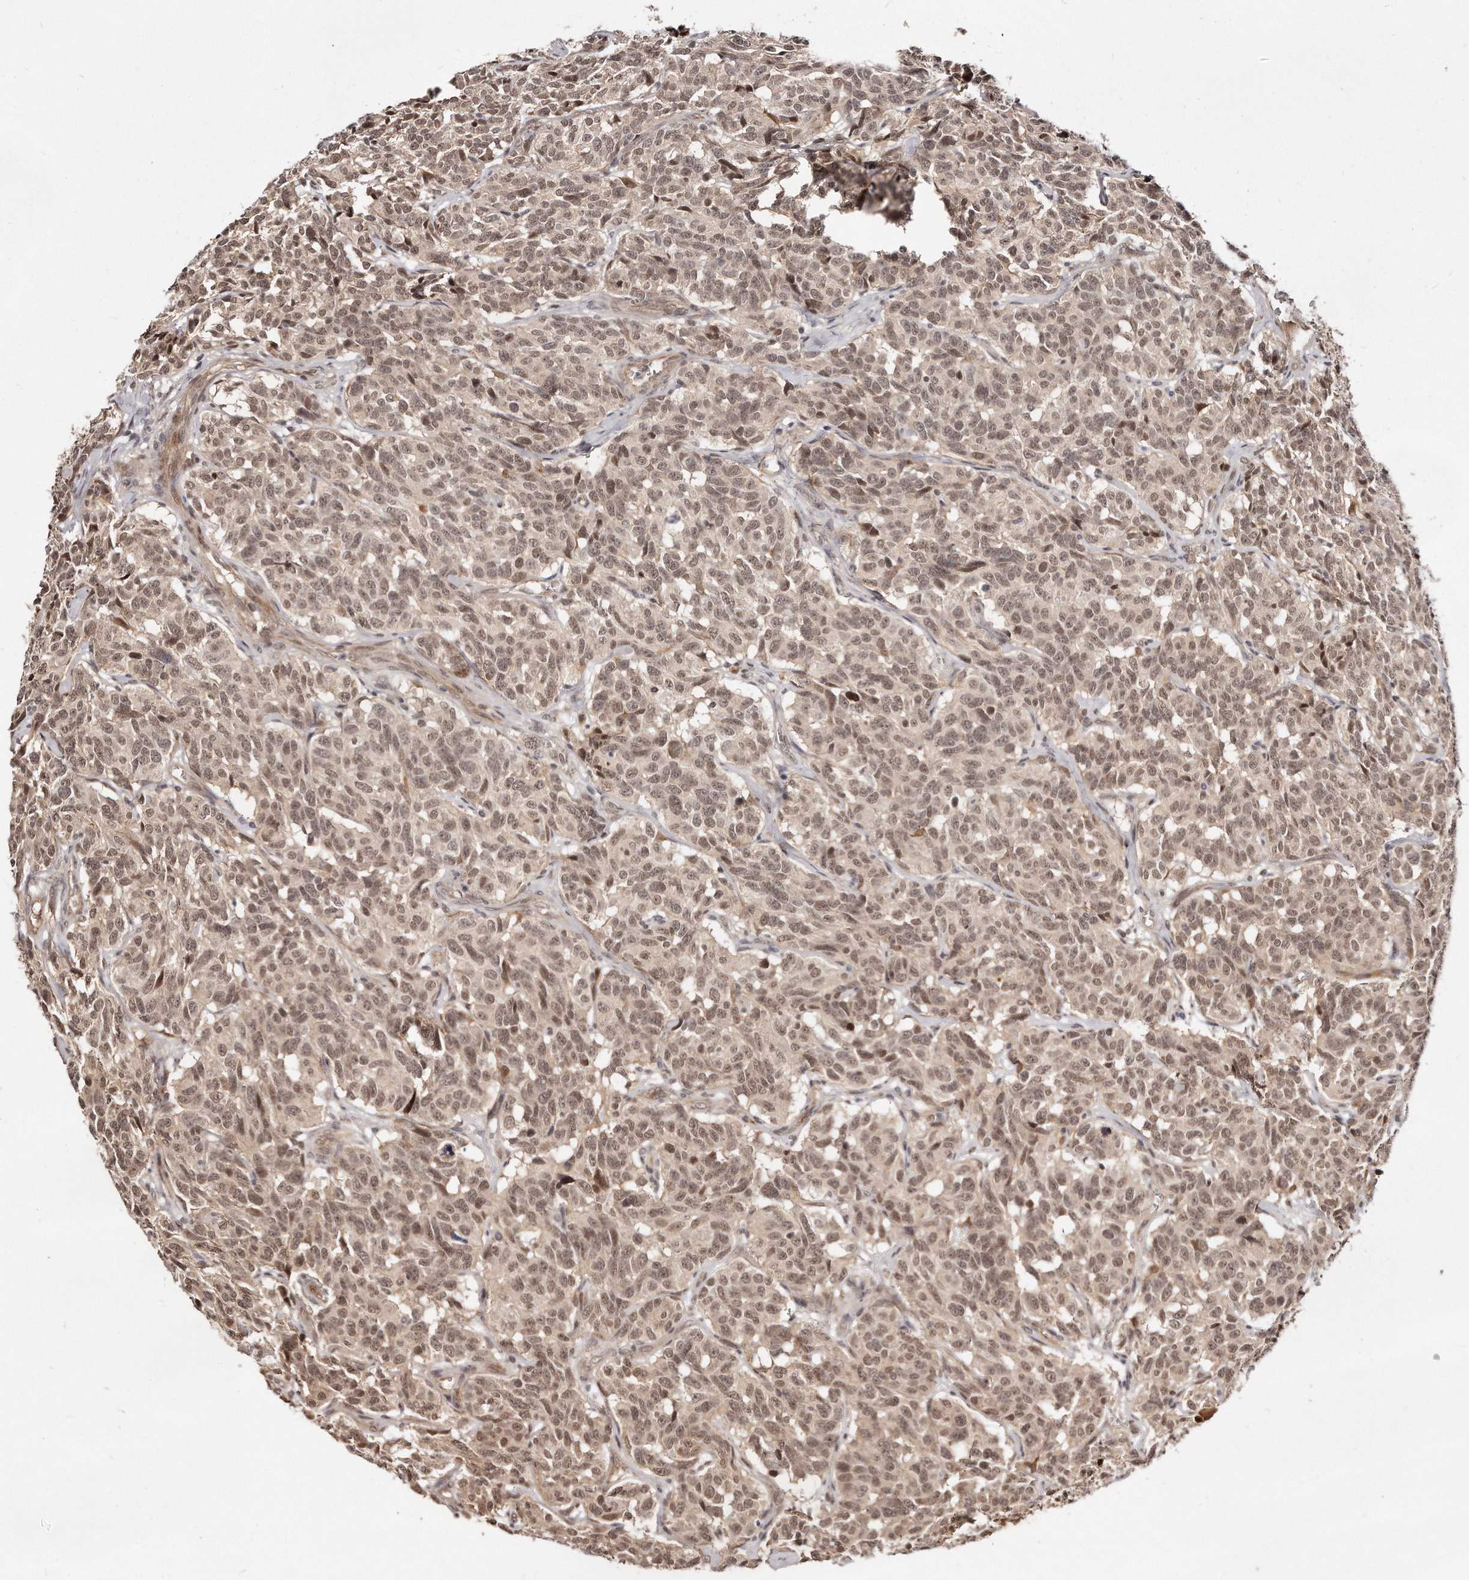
{"staining": {"intensity": "moderate", "quantity": ">75%", "location": "nuclear"}, "tissue": "carcinoid", "cell_type": "Tumor cells", "image_type": "cancer", "snomed": [{"axis": "morphology", "description": "Carcinoid, malignant, NOS"}, {"axis": "topography", "description": "Lung"}], "caption": "The immunohistochemical stain shows moderate nuclear positivity in tumor cells of malignant carcinoid tissue. (DAB (3,3'-diaminobenzidine) IHC, brown staining for protein, blue staining for nuclei).", "gene": "SOX4", "patient": {"sex": "female", "age": 46}}